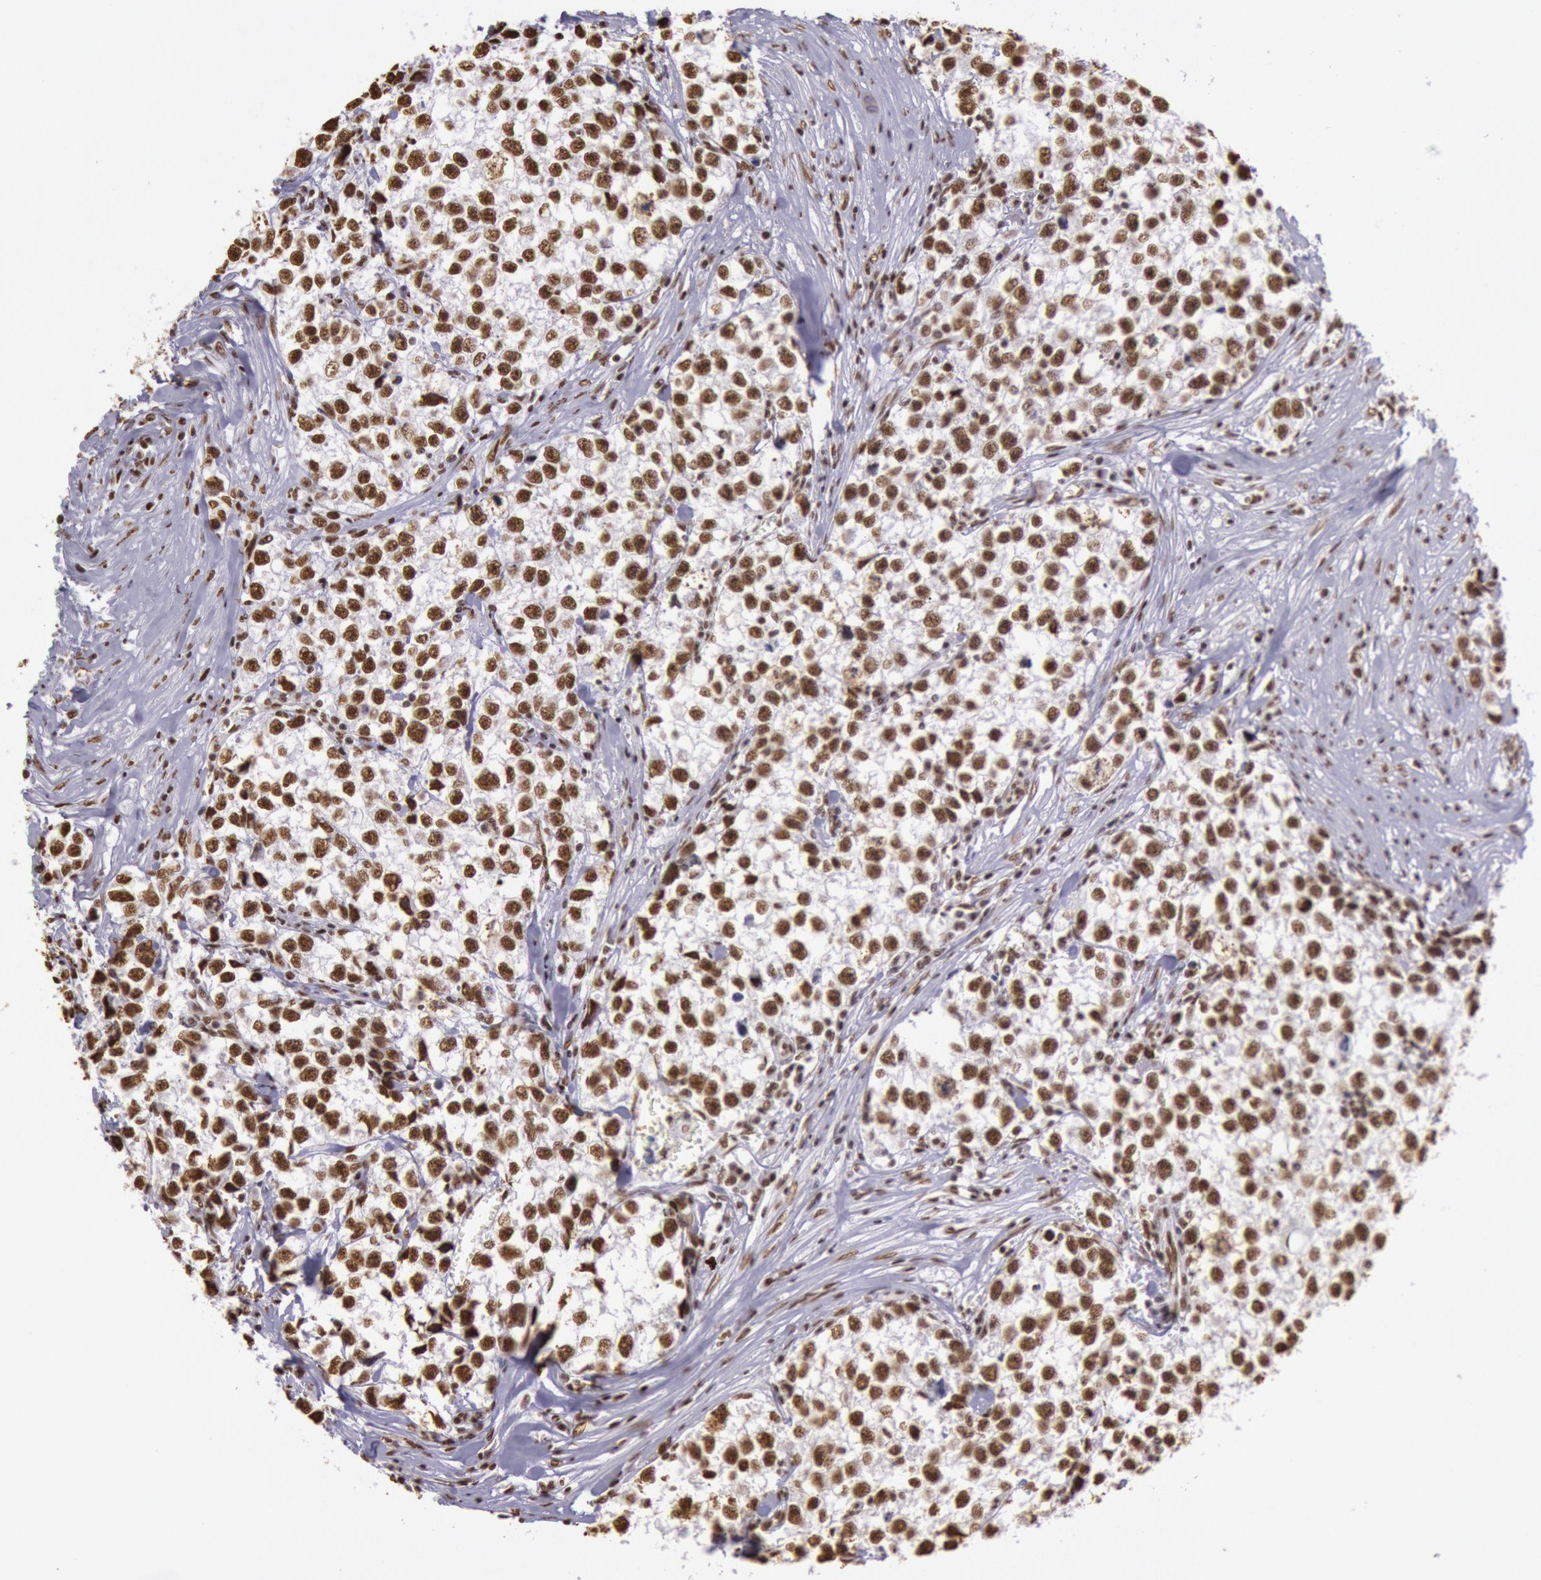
{"staining": {"intensity": "moderate", "quantity": ">75%", "location": "nuclear"}, "tissue": "testis cancer", "cell_type": "Tumor cells", "image_type": "cancer", "snomed": [{"axis": "morphology", "description": "Seminoma, NOS"}, {"axis": "morphology", "description": "Carcinoma, Embryonal, NOS"}, {"axis": "topography", "description": "Testis"}], "caption": "Protein staining of testis cancer (embryonal carcinoma) tissue exhibits moderate nuclear staining in approximately >75% of tumor cells. (Stains: DAB (3,3'-diaminobenzidine) in brown, nuclei in blue, Microscopy: brightfield microscopy at high magnification).", "gene": "HNRNPH2", "patient": {"sex": "male", "age": 30}}